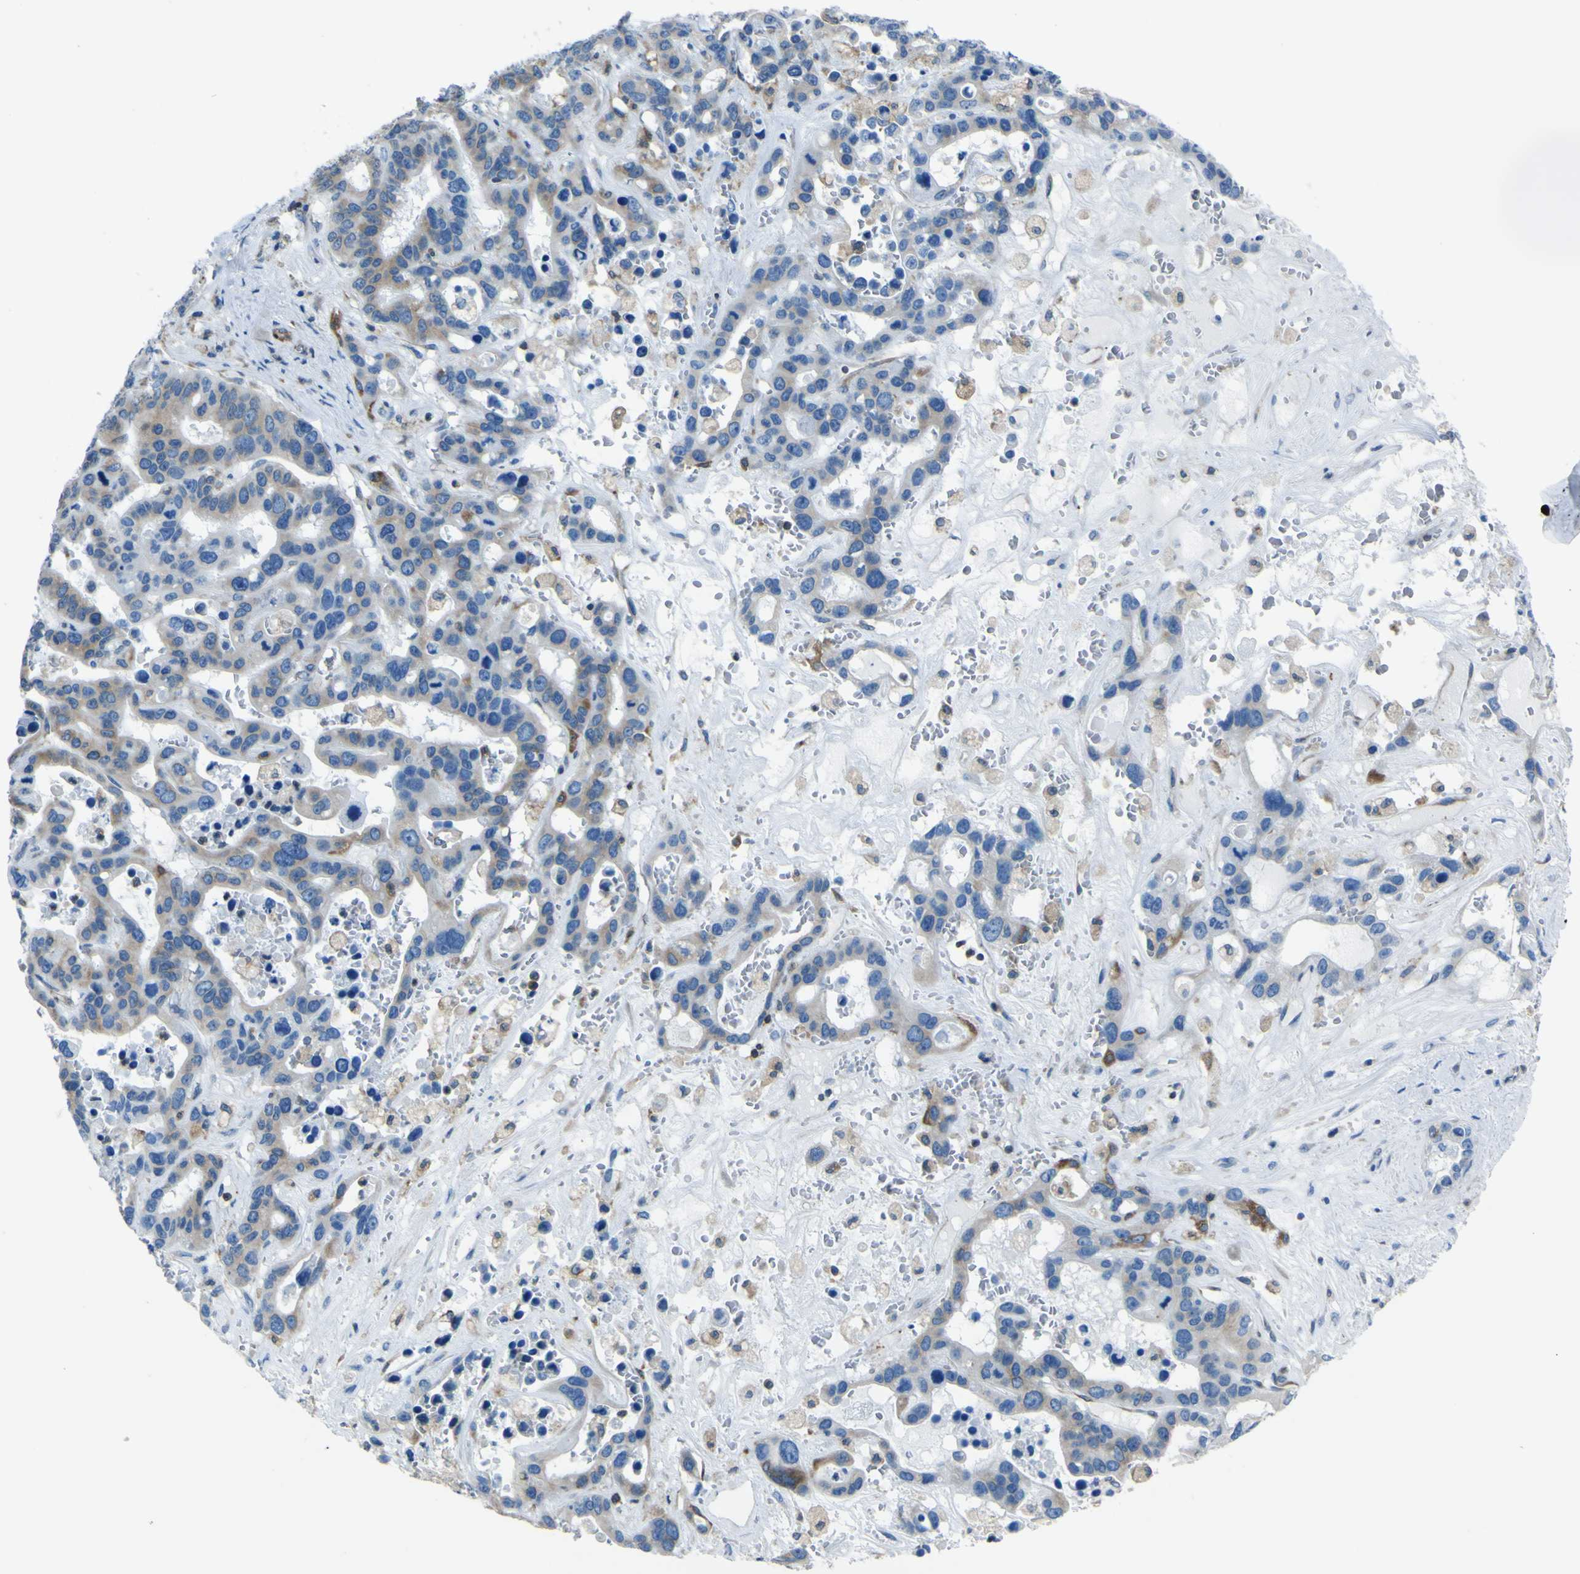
{"staining": {"intensity": "moderate", "quantity": ">75%", "location": "cytoplasmic/membranous"}, "tissue": "liver cancer", "cell_type": "Tumor cells", "image_type": "cancer", "snomed": [{"axis": "morphology", "description": "Cholangiocarcinoma"}, {"axis": "topography", "description": "Liver"}], "caption": "This is a photomicrograph of immunohistochemistry staining of cholangiocarcinoma (liver), which shows moderate positivity in the cytoplasmic/membranous of tumor cells.", "gene": "STIM1", "patient": {"sex": "female", "age": 65}}